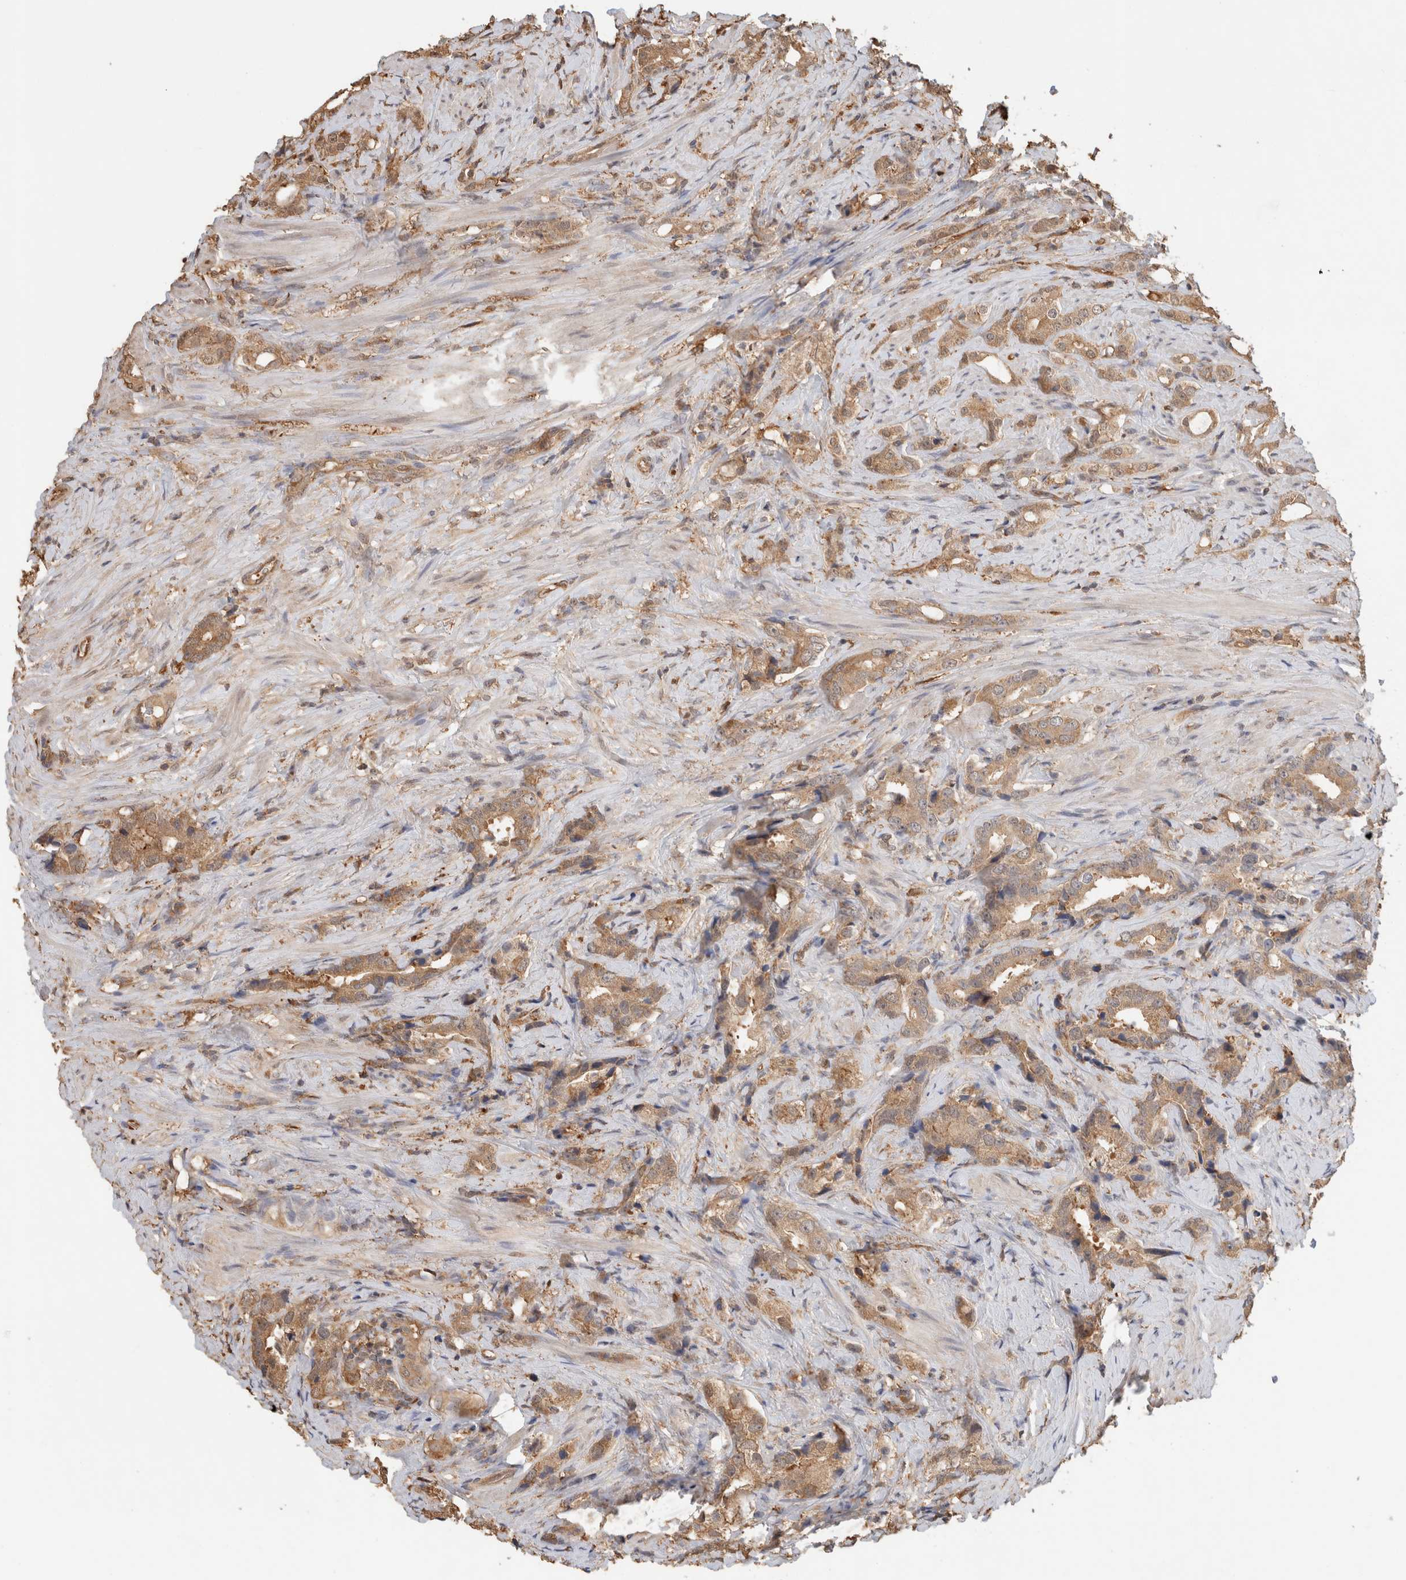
{"staining": {"intensity": "moderate", "quantity": ">75%", "location": "cytoplasmic/membranous,nuclear"}, "tissue": "prostate cancer", "cell_type": "Tumor cells", "image_type": "cancer", "snomed": [{"axis": "morphology", "description": "Adenocarcinoma, High grade"}, {"axis": "topography", "description": "Prostate"}], "caption": "Protein expression analysis of human prostate high-grade adenocarcinoma reveals moderate cytoplasmic/membranous and nuclear expression in about >75% of tumor cells.", "gene": "YWHAH", "patient": {"sex": "male", "age": 63}}